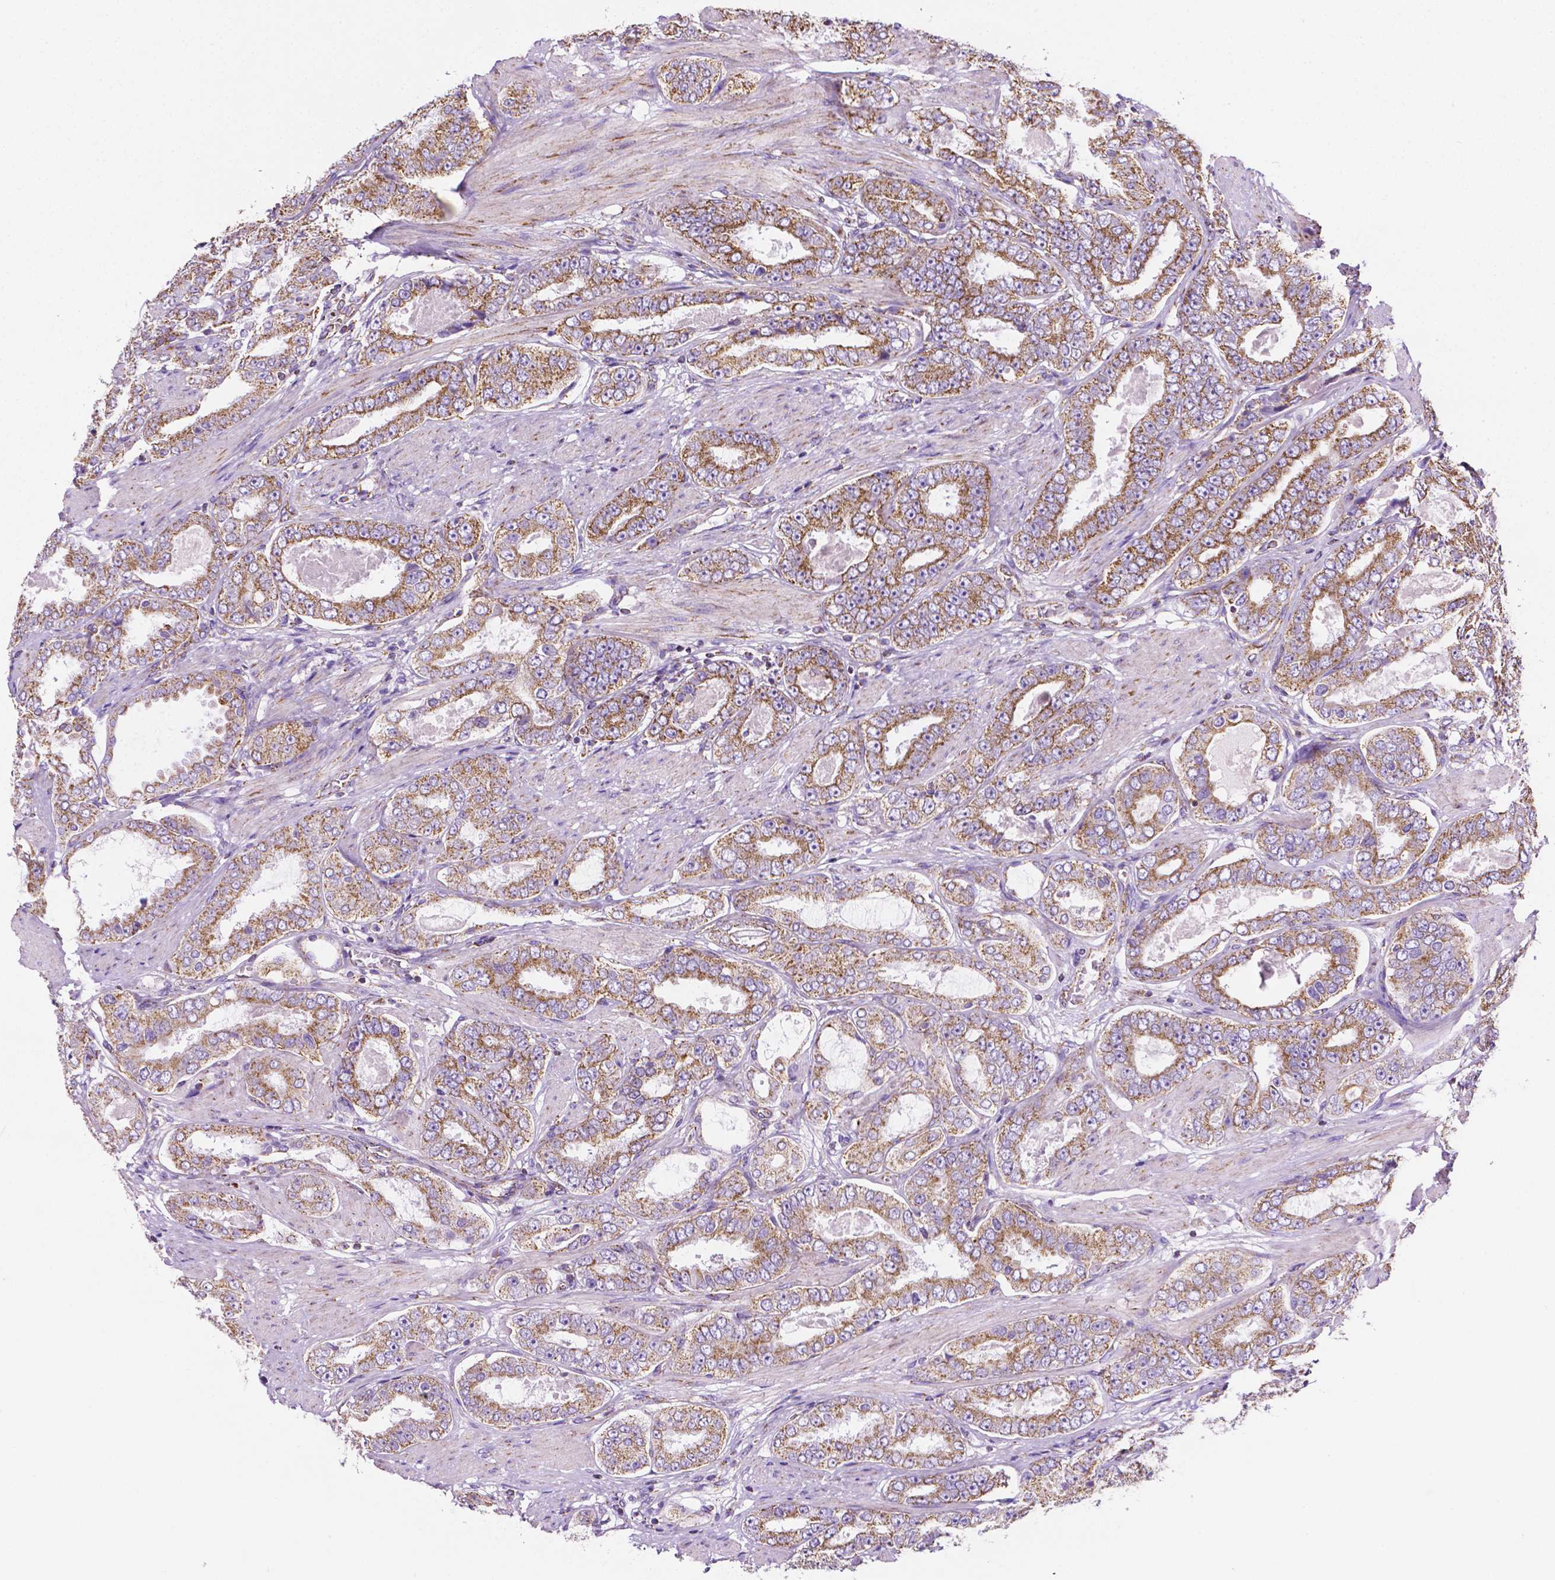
{"staining": {"intensity": "moderate", "quantity": ">75%", "location": "cytoplasmic/membranous"}, "tissue": "prostate cancer", "cell_type": "Tumor cells", "image_type": "cancer", "snomed": [{"axis": "morphology", "description": "Adenocarcinoma, High grade"}, {"axis": "topography", "description": "Prostate"}], "caption": "The histopathology image shows immunohistochemical staining of prostate cancer (high-grade adenocarcinoma). There is moderate cytoplasmic/membranous expression is seen in about >75% of tumor cells. (Stains: DAB (3,3'-diaminobenzidine) in brown, nuclei in blue, Microscopy: brightfield microscopy at high magnification).", "gene": "RMDN3", "patient": {"sex": "male", "age": 63}}